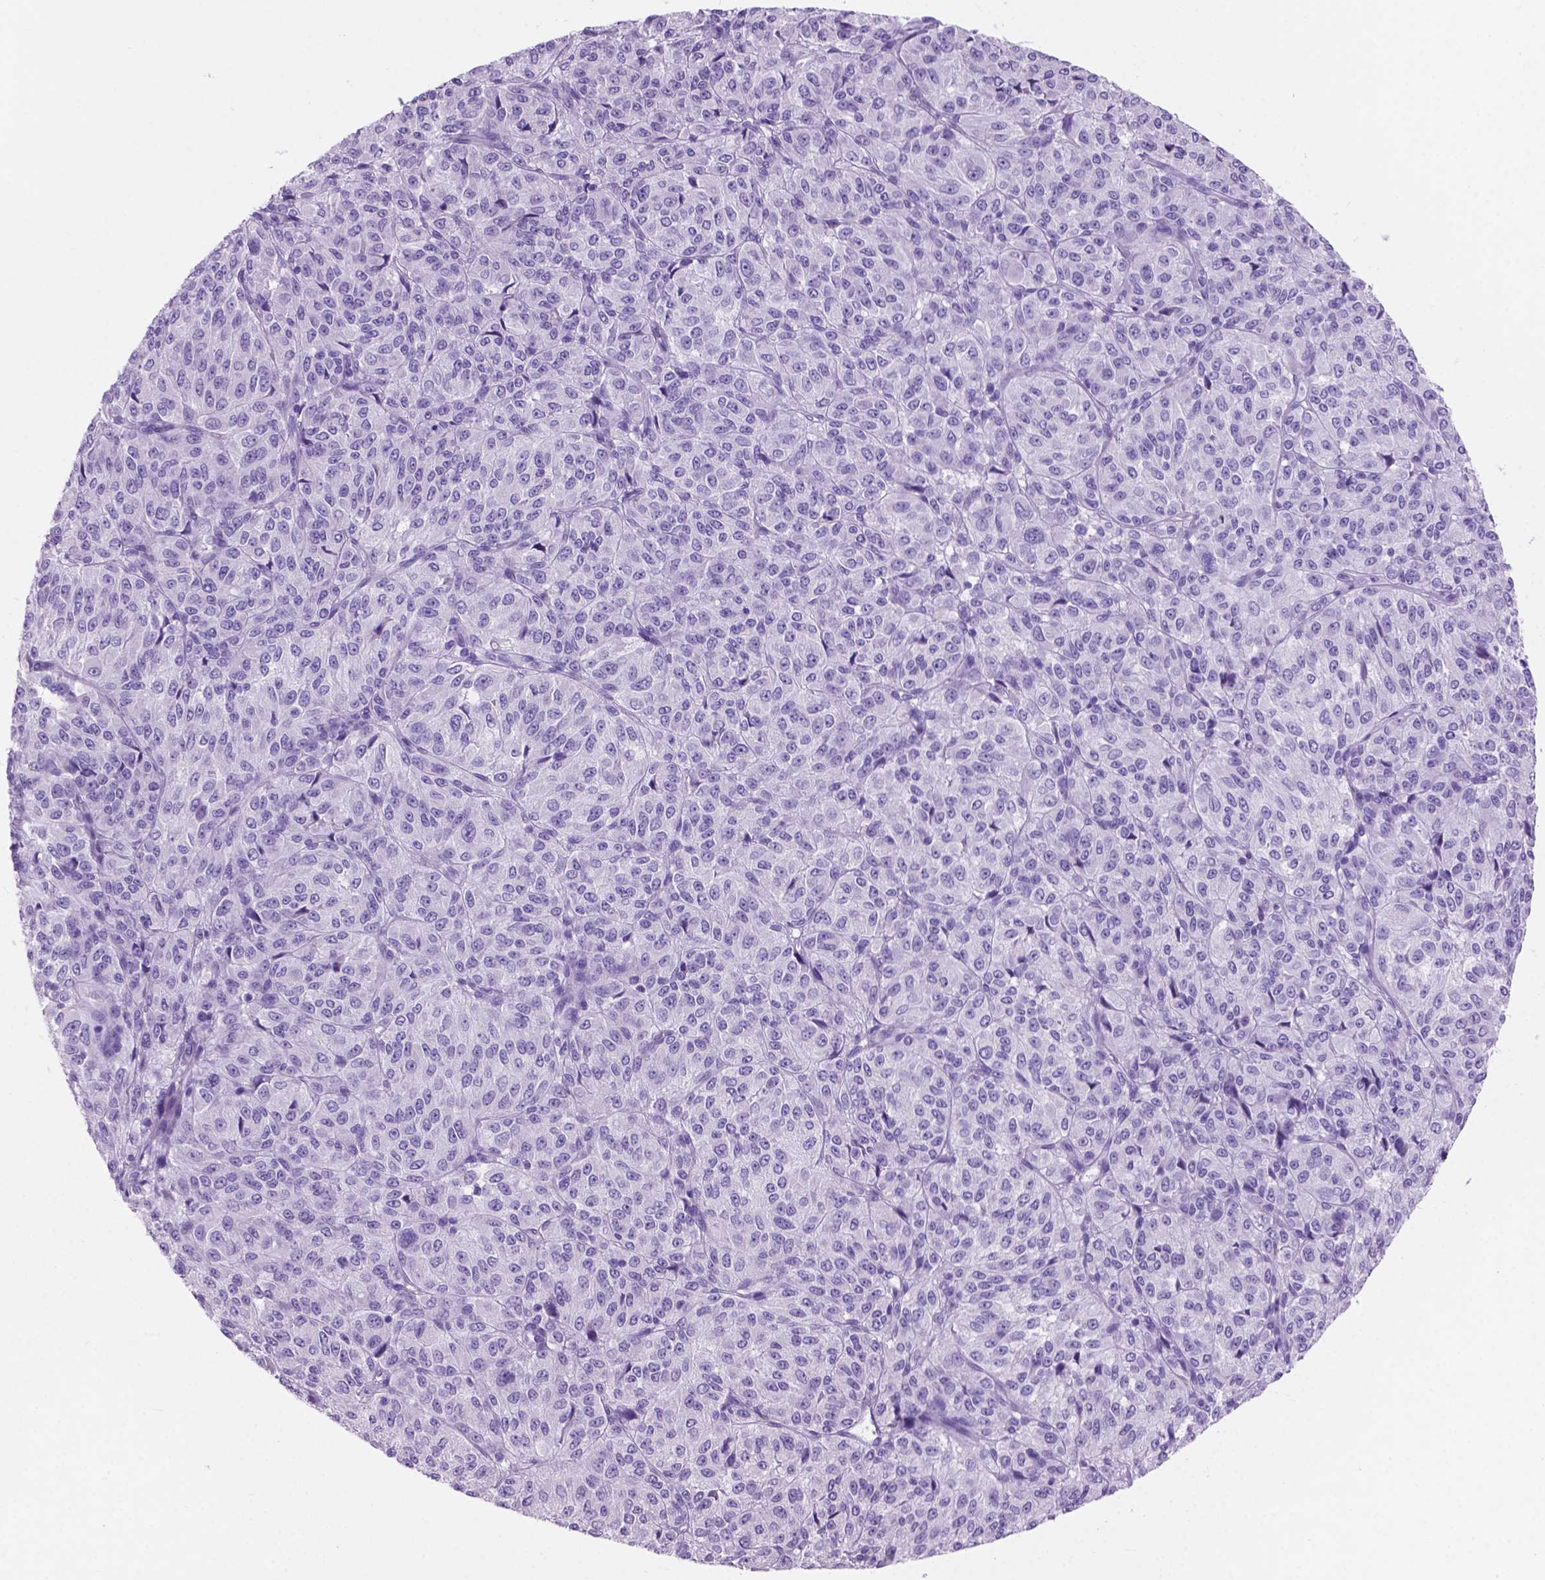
{"staining": {"intensity": "negative", "quantity": "none", "location": "none"}, "tissue": "melanoma", "cell_type": "Tumor cells", "image_type": "cancer", "snomed": [{"axis": "morphology", "description": "Malignant melanoma, Metastatic site"}, {"axis": "topography", "description": "Brain"}], "caption": "Melanoma was stained to show a protein in brown. There is no significant positivity in tumor cells.", "gene": "GRIN2B", "patient": {"sex": "female", "age": 56}}